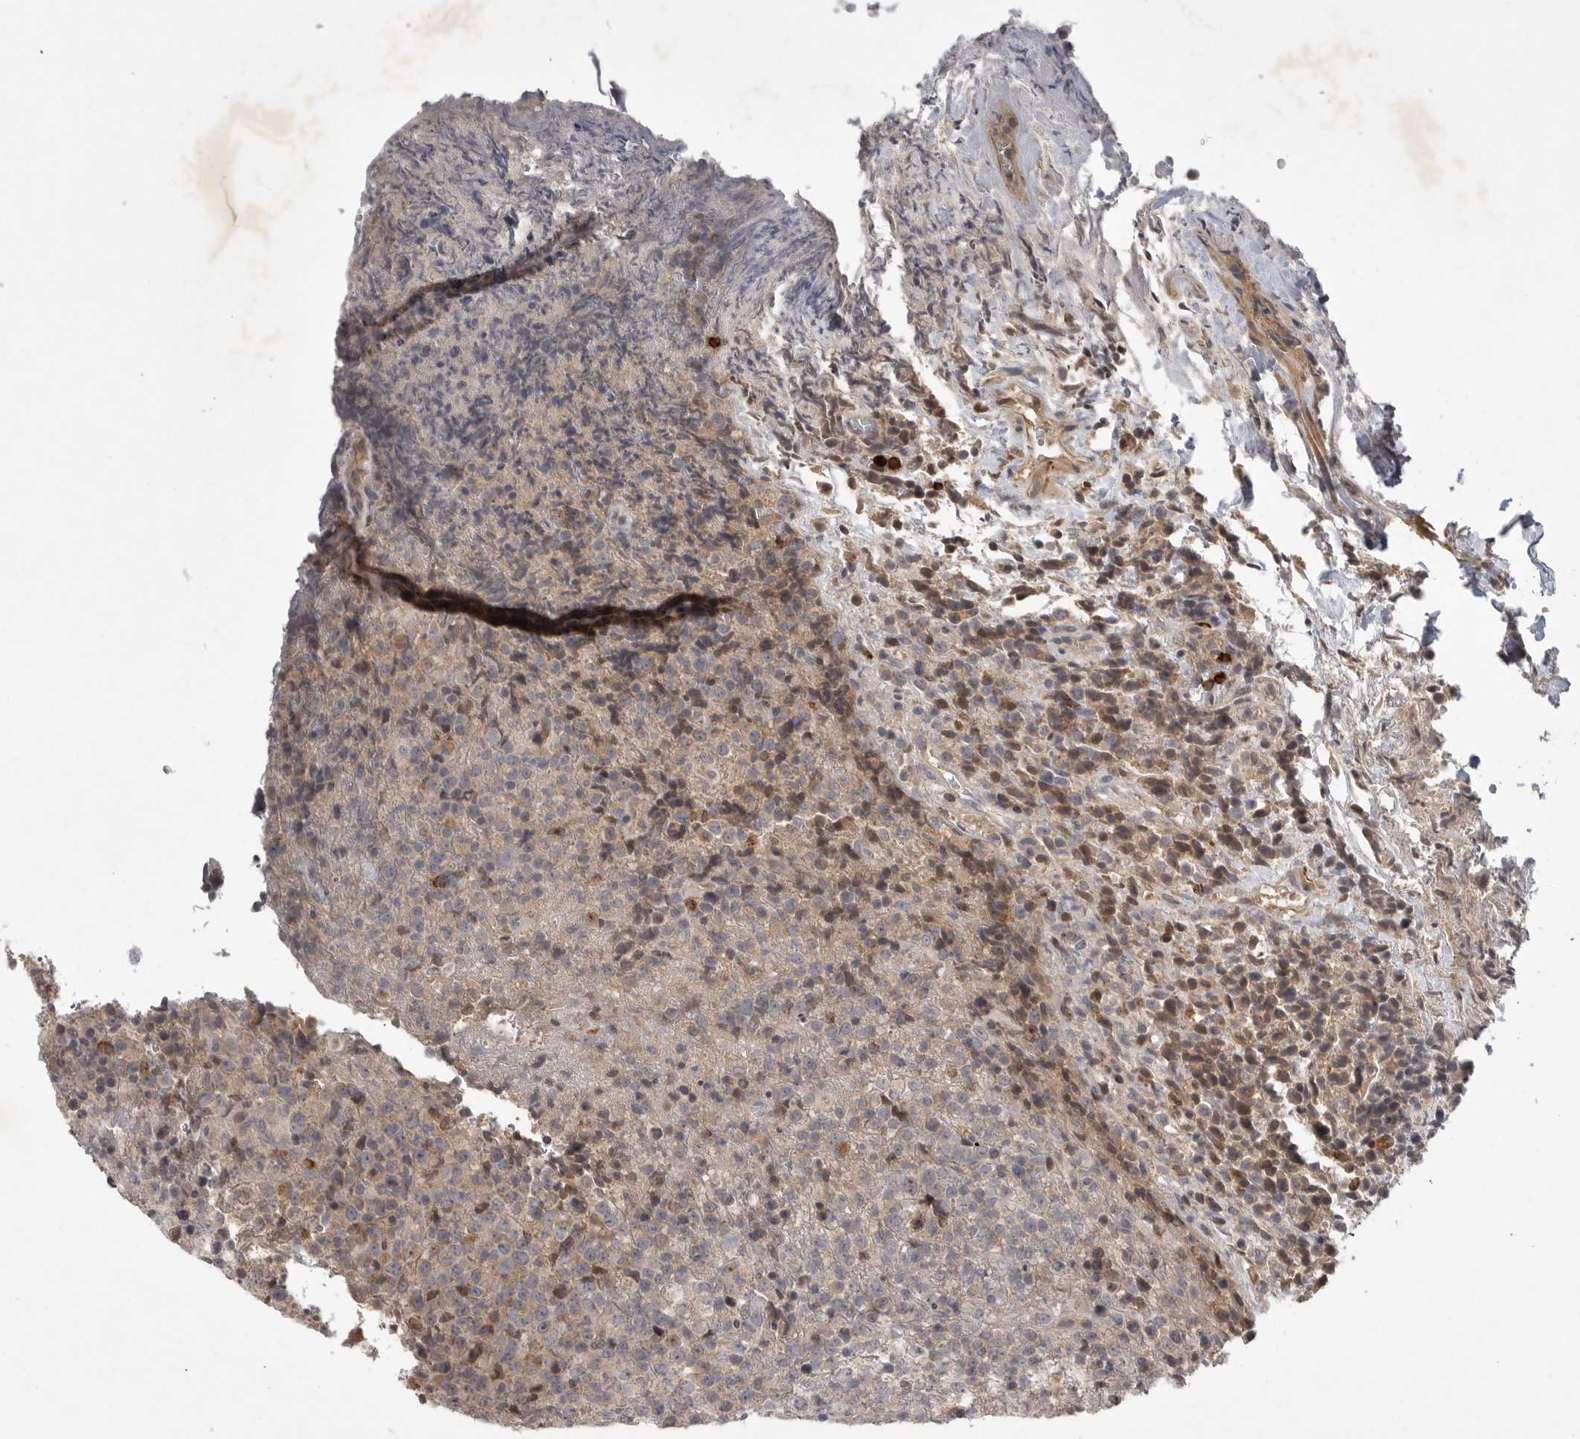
{"staining": {"intensity": "weak", "quantity": "<25%", "location": "cytoplasmic/membranous"}, "tissue": "lymphoma", "cell_type": "Tumor cells", "image_type": "cancer", "snomed": [{"axis": "morphology", "description": "Malignant lymphoma, non-Hodgkin's type, High grade"}, {"axis": "topography", "description": "Lymph node"}], "caption": "Tumor cells show no significant protein staining in lymphoma.", "gene": "UBE3D", "patient": {"sex": "male", "age": 13}}